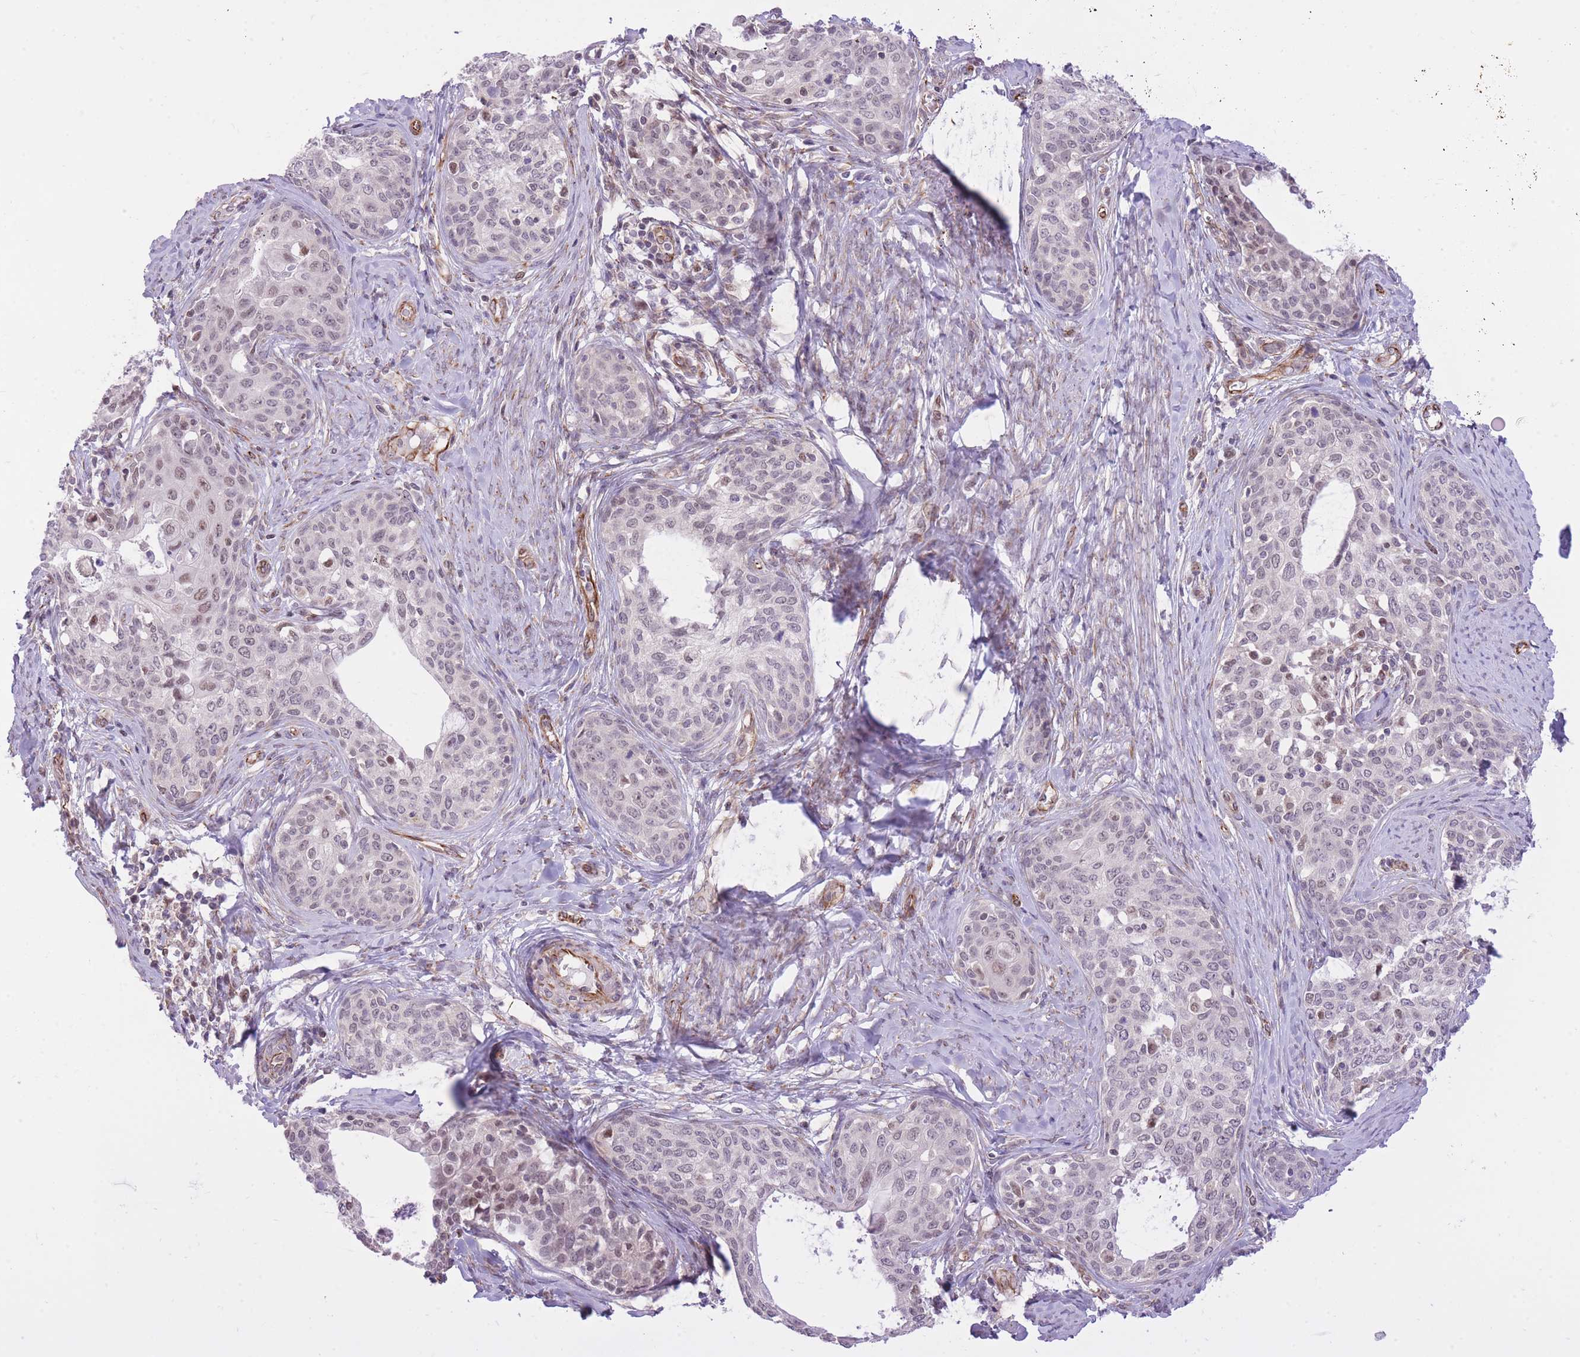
{"staining": {"intensity": "weak", "quantity": "<25%", "location": "nuclear"}, "tissue": "cervical cancer", "cell_type": "Tumor cells", "image_type": "cancer", "snomed": [{"axis": "morphology", "description": "Squamous cell carcinoma, NOS"}, {"axis": "morphology", "description": "Adenocarcinoma, NOS"}, {"axis": "topography", "description": "Cervix"}], "caption": "Adenocarcinoma (cervical) stained for a protein using immunohistochemistry (IHC) displays no staining tumor cells.", "gene": "ELL", "patient": {"sex": "female", "age": 52}}